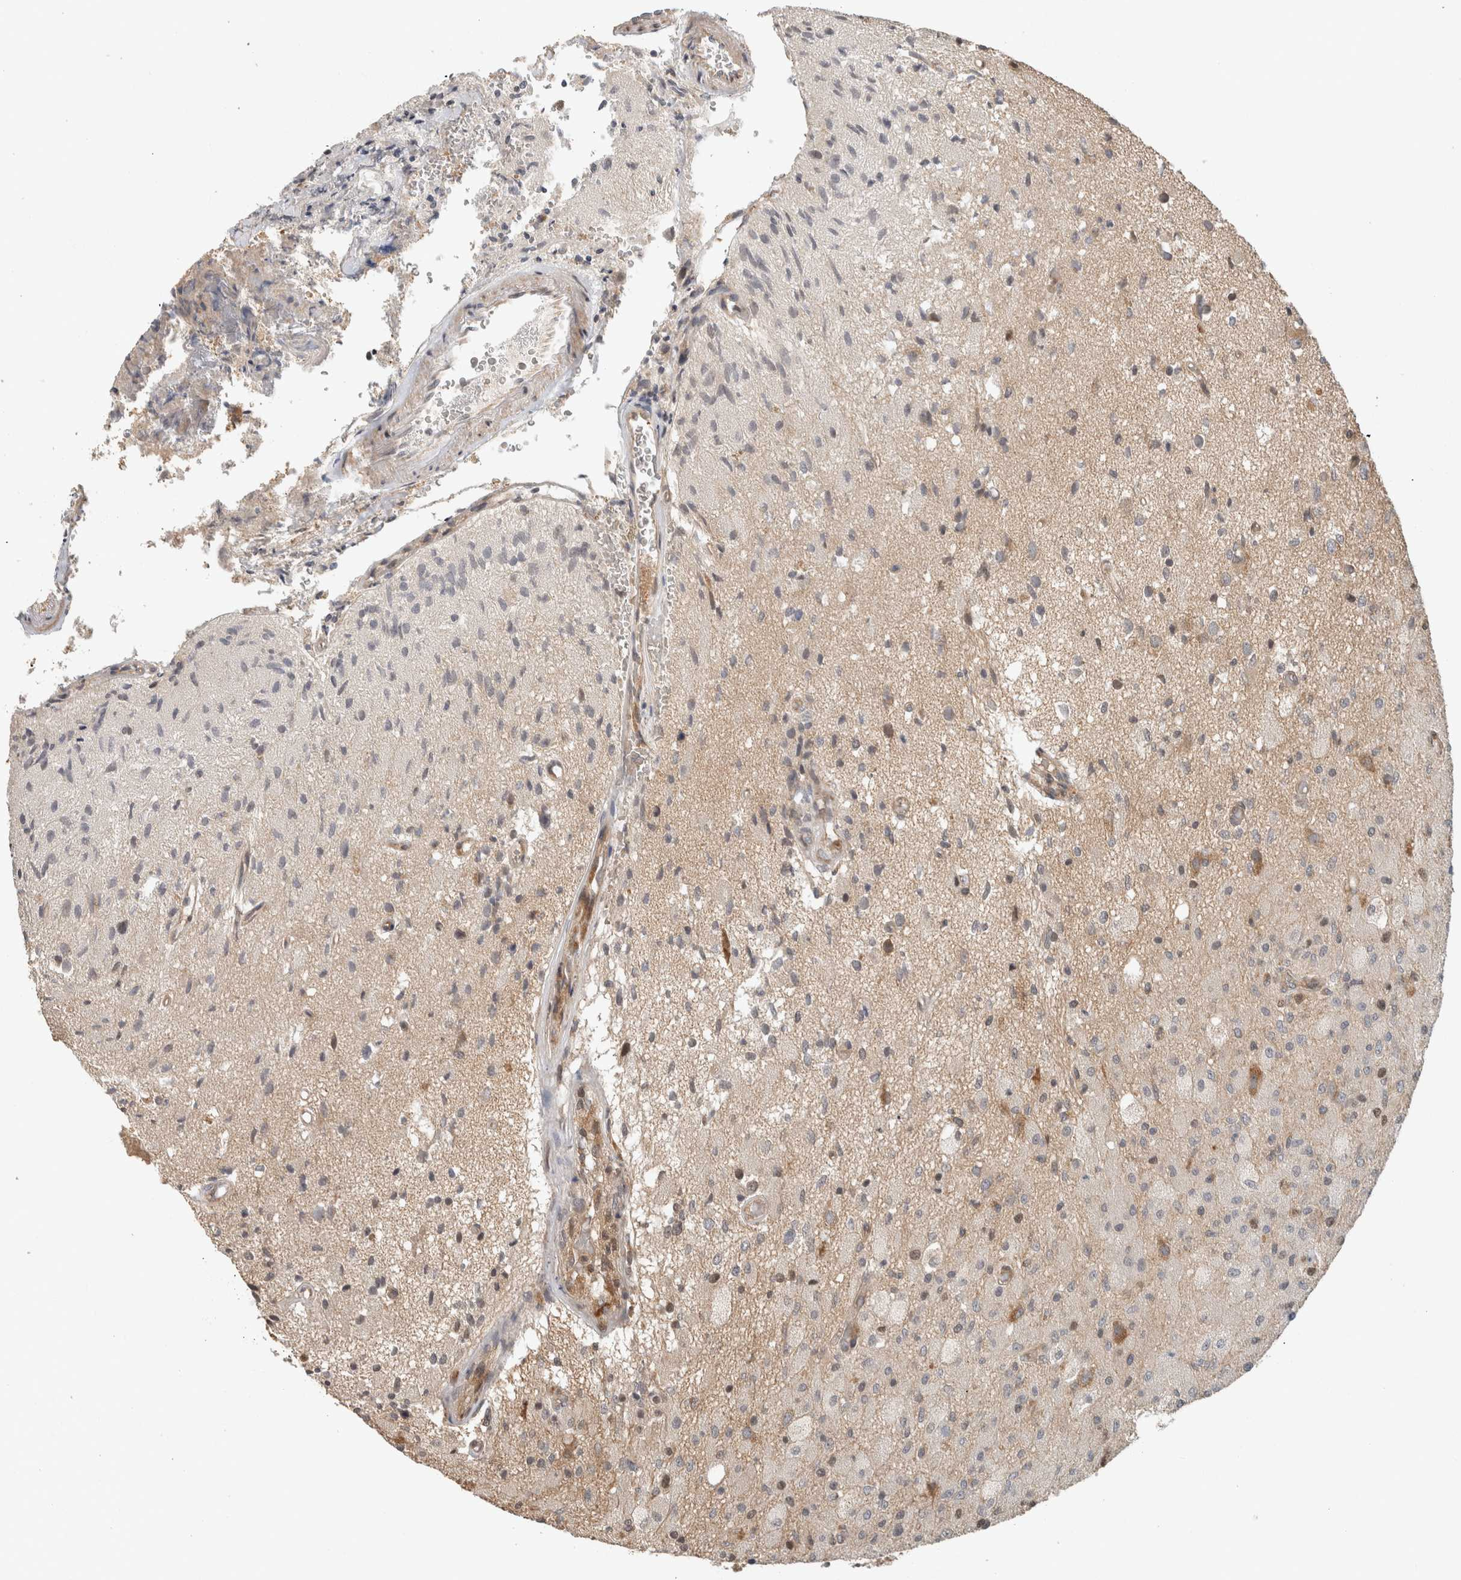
{"staining": {"intensity": "weak", "quantity": "<25%", "location": "cytoplasmic/membranous"}, "tissue": "glioma", "cell_type": "Tumor cells", "image_type": "cancer", "snomed": [{"axis": "morphology", "description": "Normal tissue, NOS"}, {"axis": "morphology", "description": "Glioma, malignant, High grade"}, {"axis": "topography", "description": "Cerebral cortex"}], "caption": "Tumor cells show no significant protein staining in glioma.", "gene": "GINS4", "patient": {"sex": "male", "age": 77}}